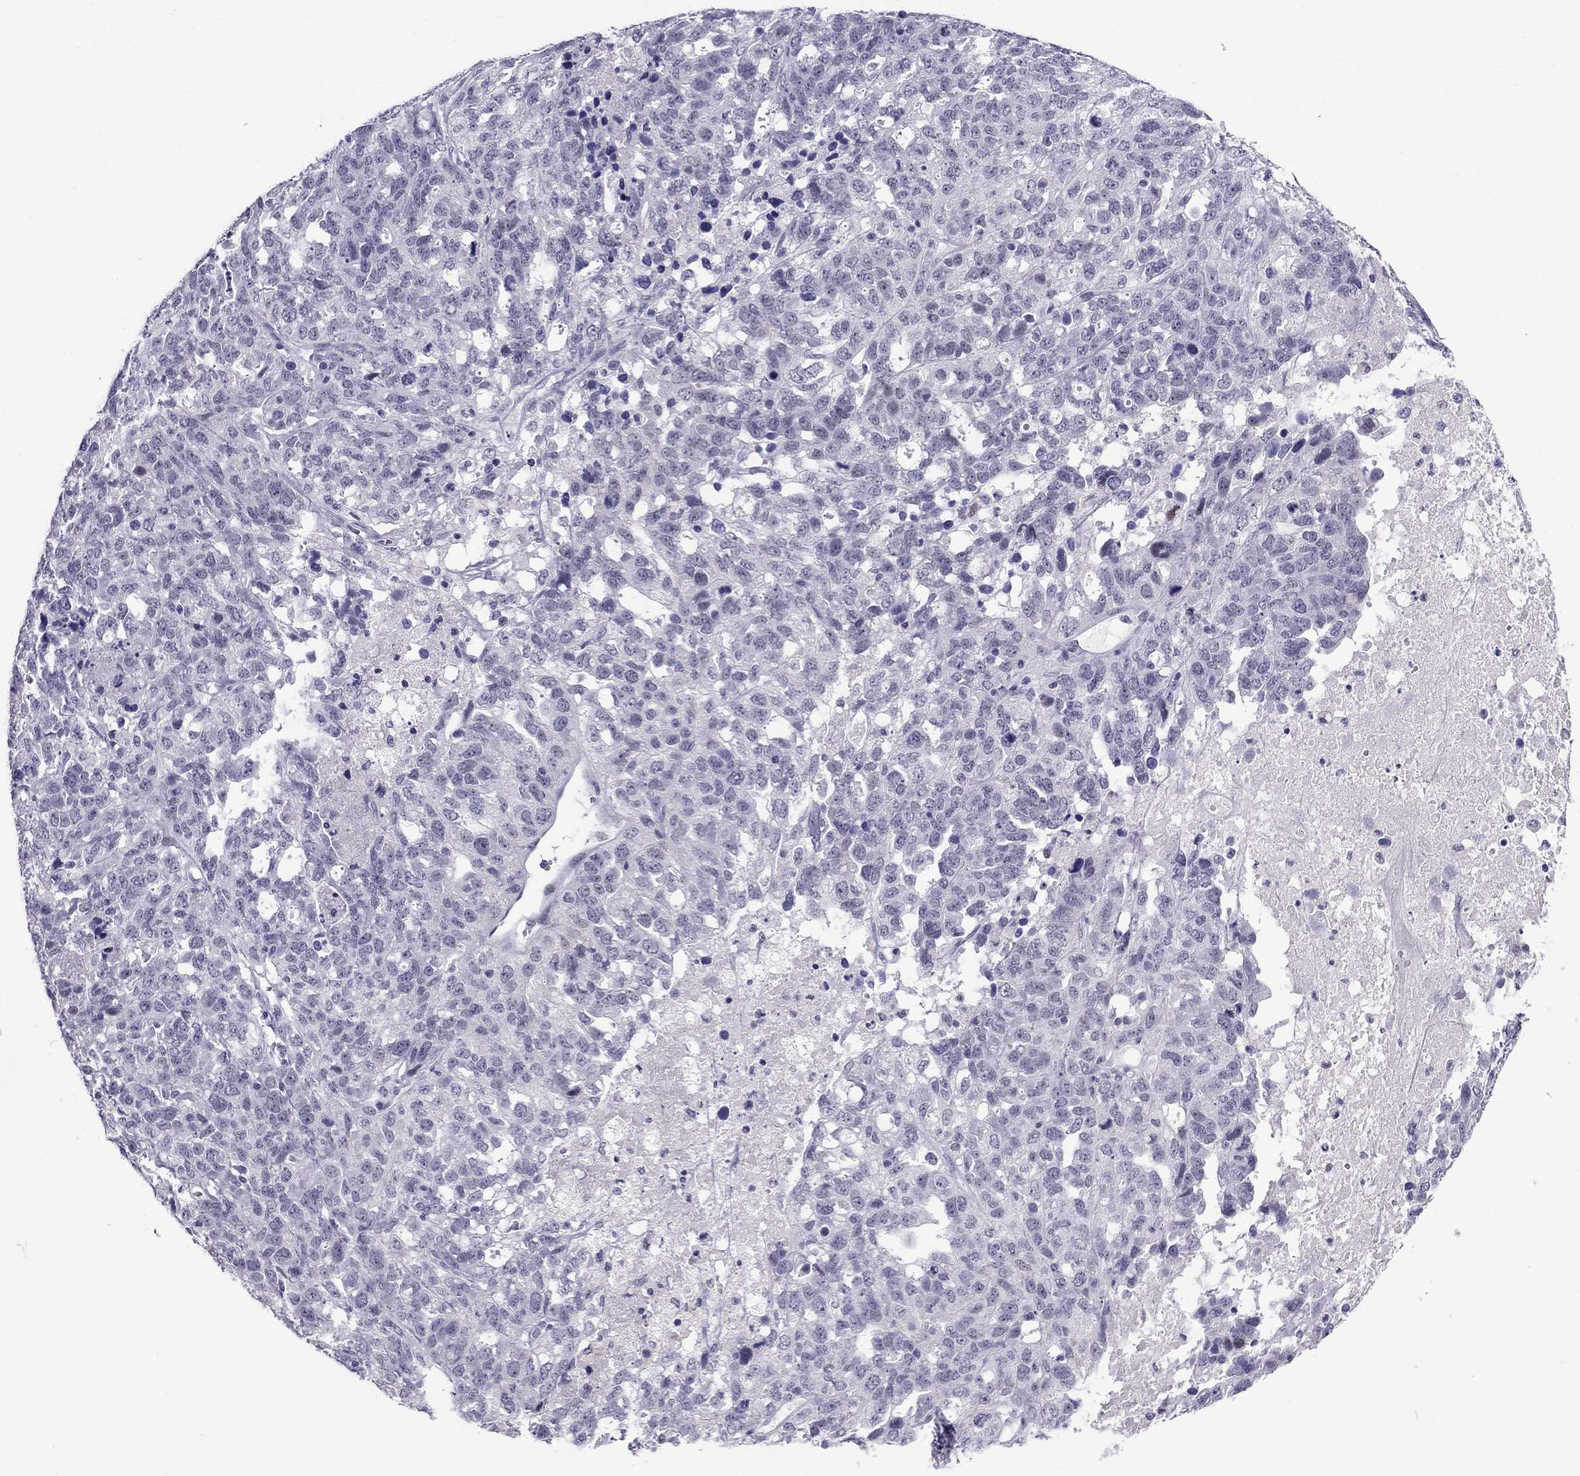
{"staining": {"intensity": "negative", "quantity": "none", "location": "none"}, "tissue": "ovarian cancer", "cell_type": "Tumor cells", "image_type": "cancer", "snomed": [{"axis": "morphology", "description": "Cystadenocarcinoma, serous, NOS"}, {"axis": "topography", "description": "Ovary"}], "caption": "A high-resolution image shows immunohistochemistry staining of ovarian cancer (serous cystadenocarcinoma), which reveals no significant staining in tumor cells. (DAB immunohistochemistry (IHC) visualized using brightfield microscopy, high magnification).", "gene": "MYLK3", "patient": {"sex": "female", "age": 71}}